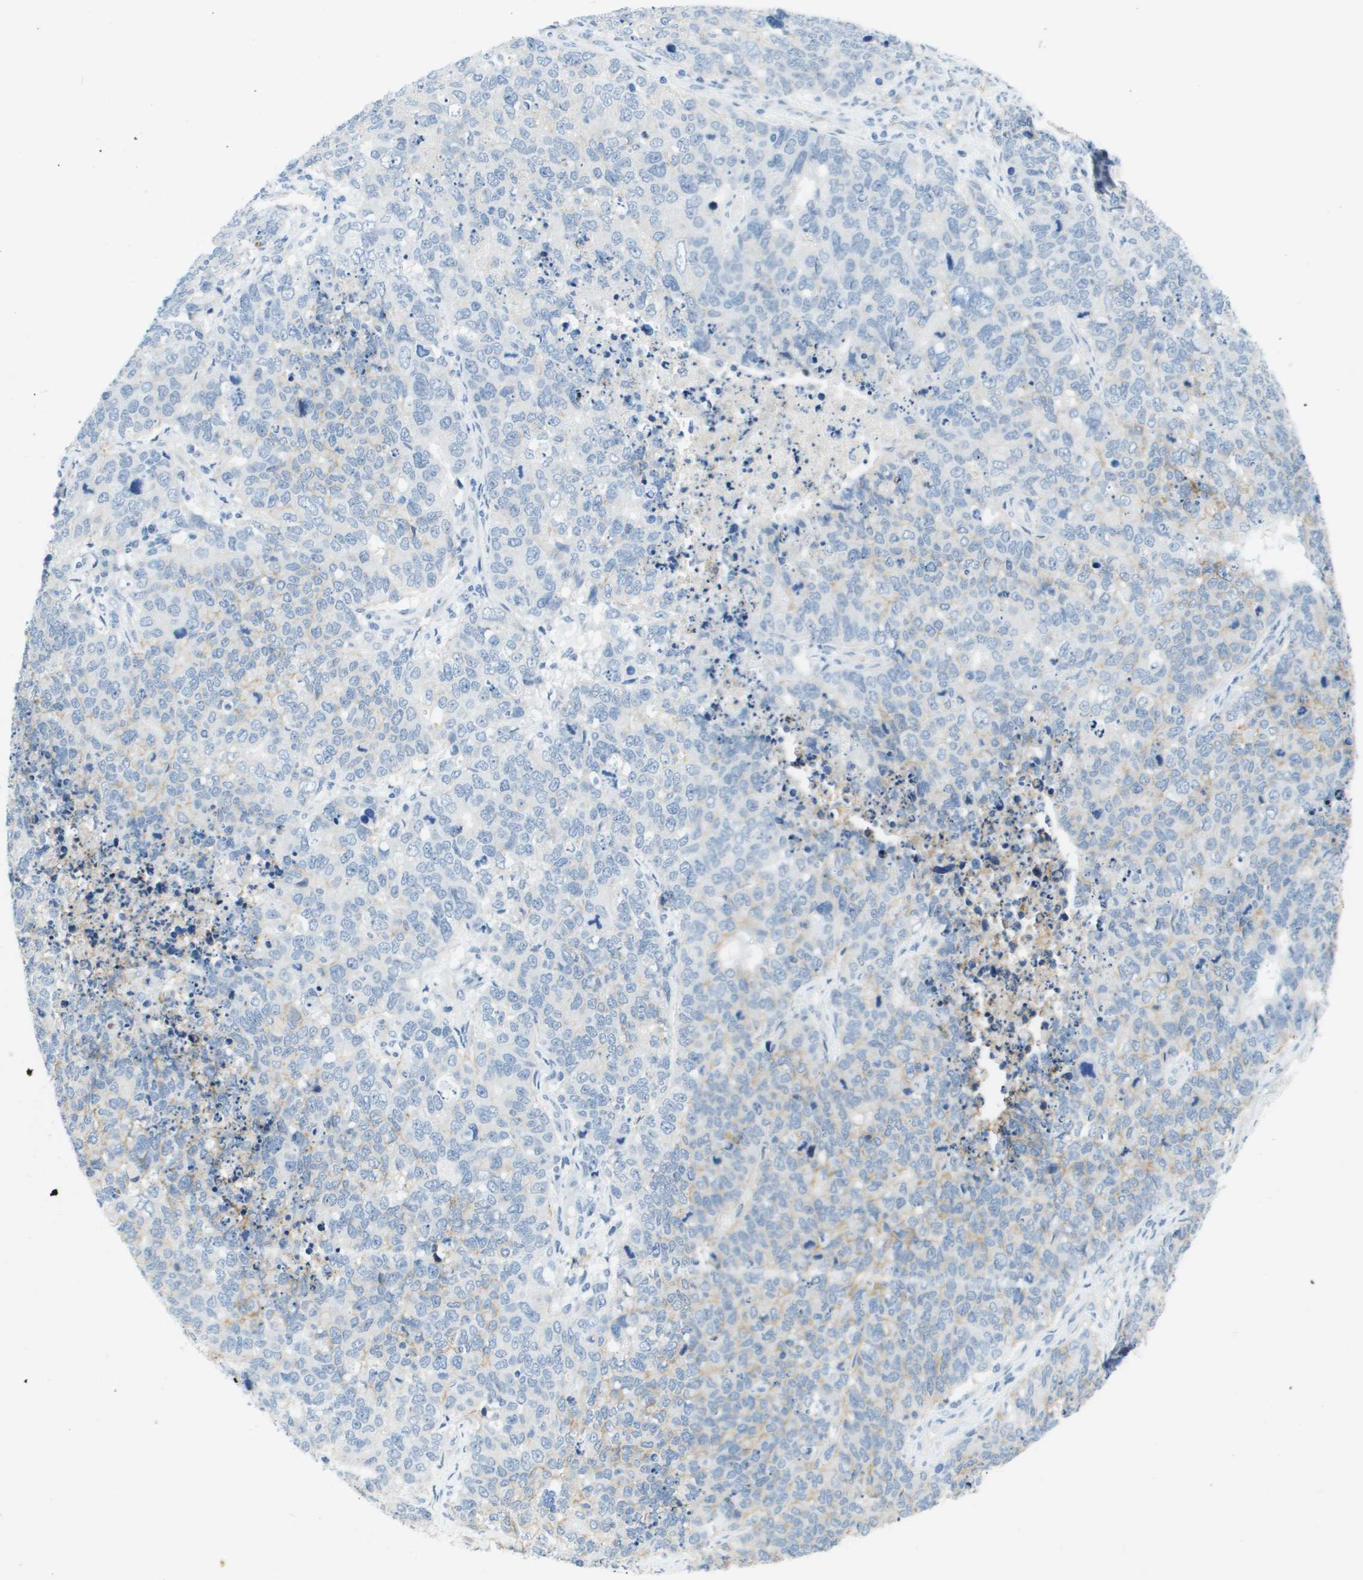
{"staining": {"intensity": "weak", "quantity": "<25%", "location": "cytoplasmic/membranous"}, "tissue": "cervical cancer", "cell_type": "Tumor cells", "image_type": "cancer", "snomed": [{"axis": "morphology", "description": "Squamous cell carcinoma, NOS"}, {"axis": "topography", "description": "Cervix"}], "caption": "DAB (3,3'-diaminobenzidine) immunohistochemical staining of cervical cancer demonstrates no significant positivity in tumor cells. (DAB (3,3'-diaminobenzidine) immunohistochemistry, high magnification).", "gene": "ITGA6", "patient": {"sex": "female", "age": 63}}